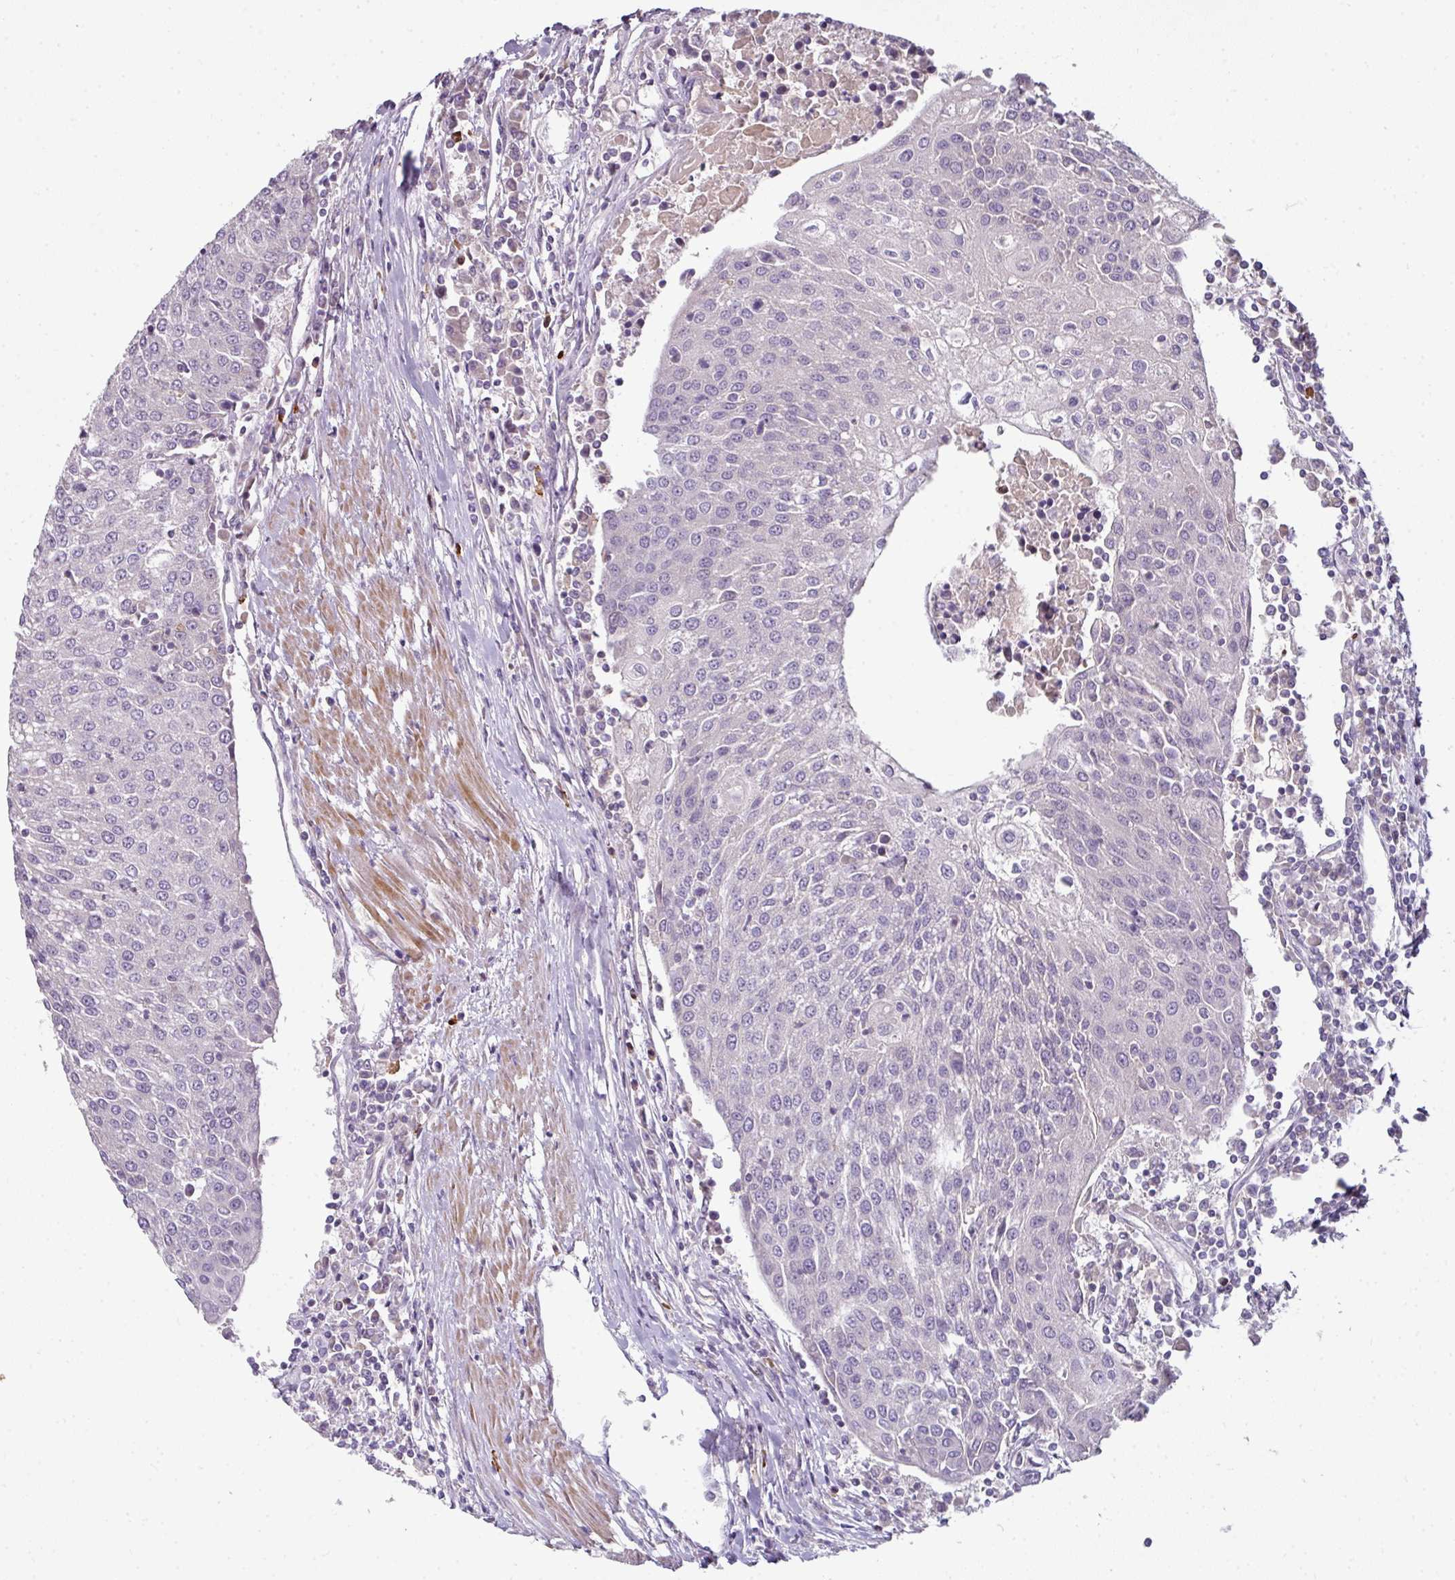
{"staining": {"intensity": "negative", "quantity": "none", "location": "none"}, "tissue": "urothelial cancer", "cell_type": "Tumor cells", "image_type": "cancer", "snomed": [{"axis": "morphology", "description": "Urothelial carcinoma, High grade"}, {"axis": "topography", "description": "Urinary bladder"}], "caption": "There is no significant positivity in tumor cells of high-grade urothelial carcinoma.", "gene": "FHAD1", "patient": {"sex": "female", "age": 85}}